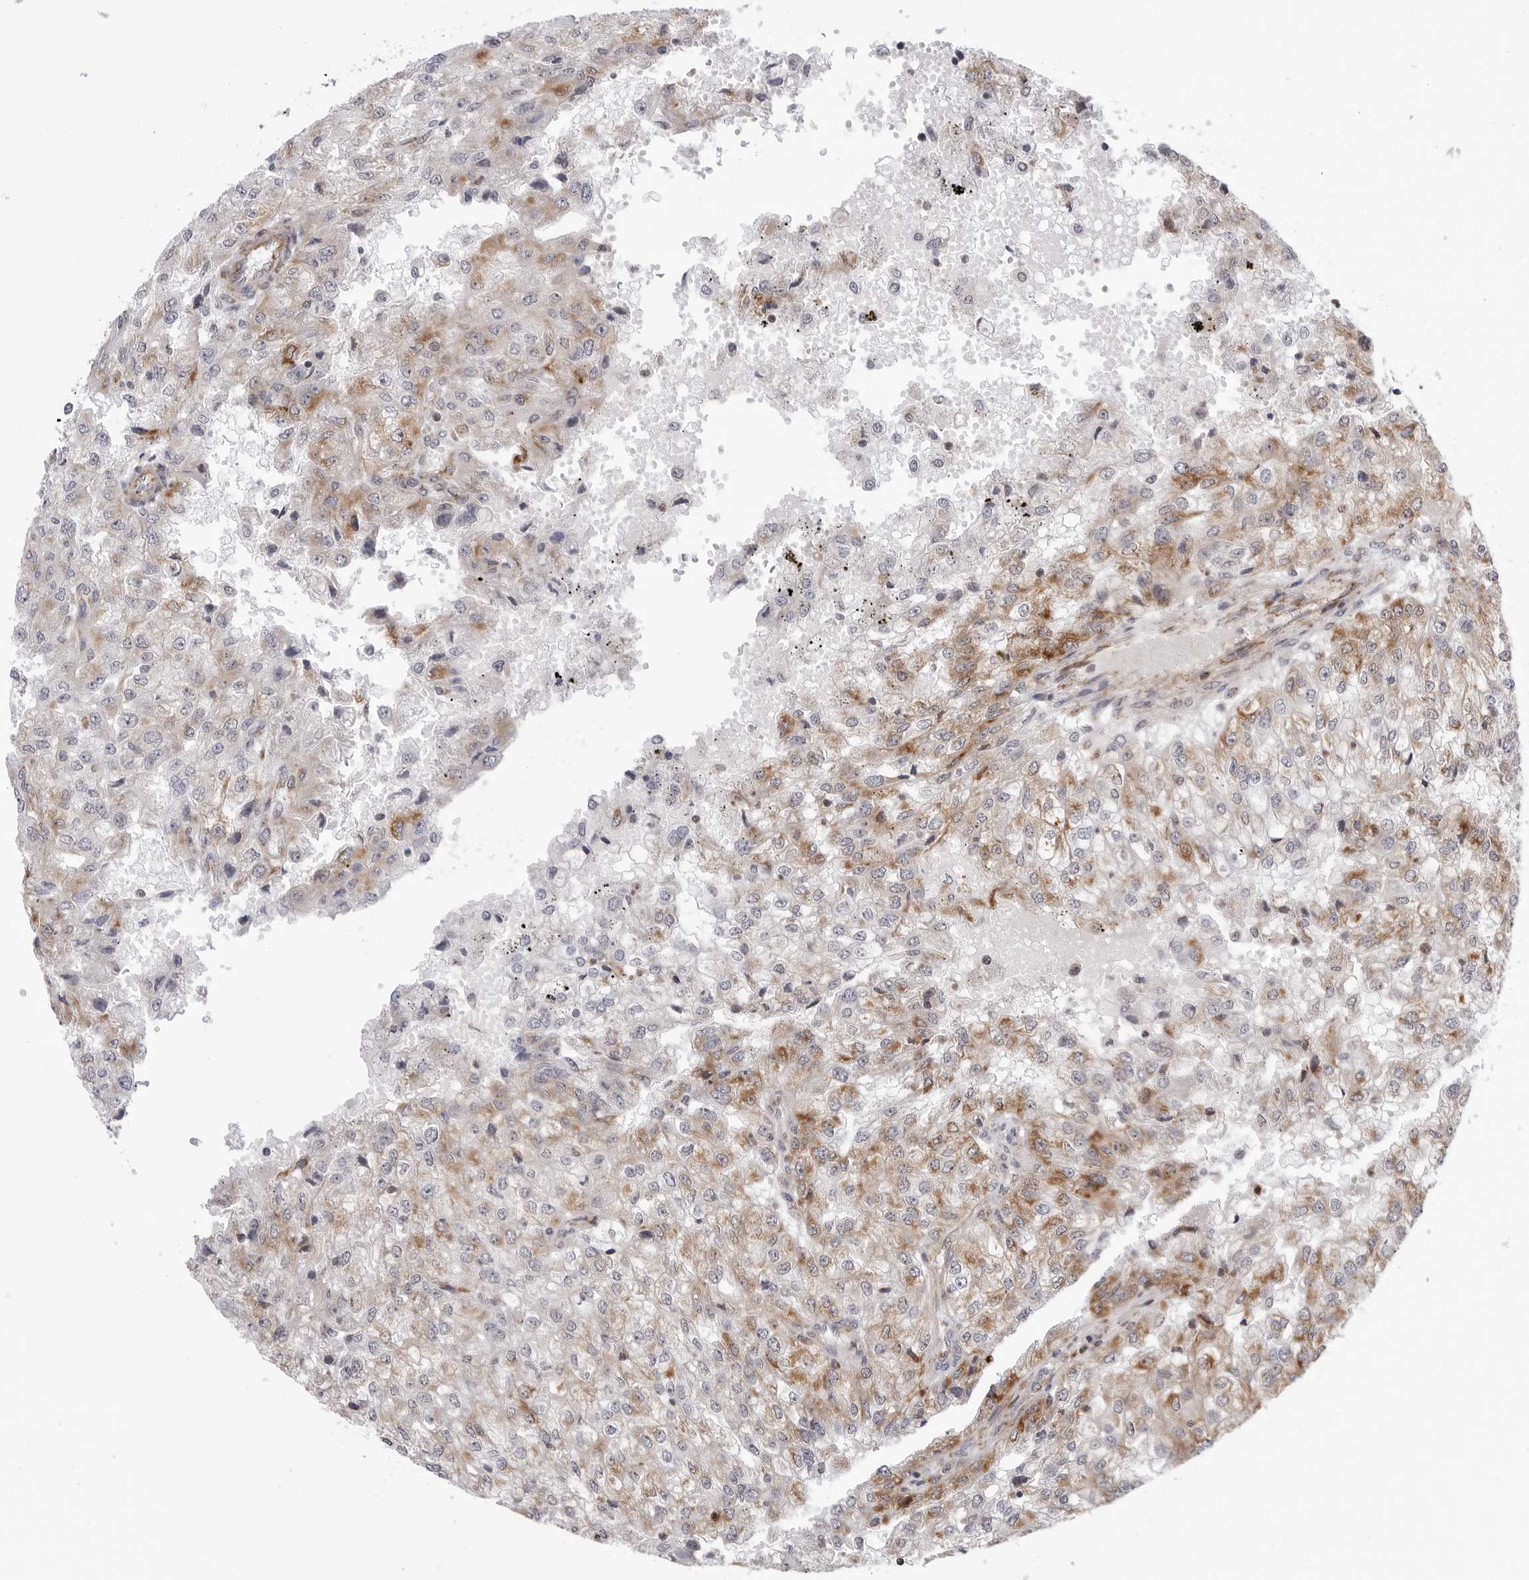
{"staining": {"intensity": "moderate", "quantity": ">75%", "location": "cytoplasmic/membranous"}, "tissue": "renal cancer", "cell_type": "Tumor cells", "image_type": "cancer", "snomed": [{"axis": "morphology", "description": "Adenocarcinoma, NOS"}, {"axis": "topography", "description": "Kidney"}], "caption": "Protein expression analysis of adenocarcinoma (renal) reveals moderate cytoplasmic/membranous staining in about >75% of tumor cells.", "gene": "CDK20", "patient": {"sex": "female", "age": 54}}